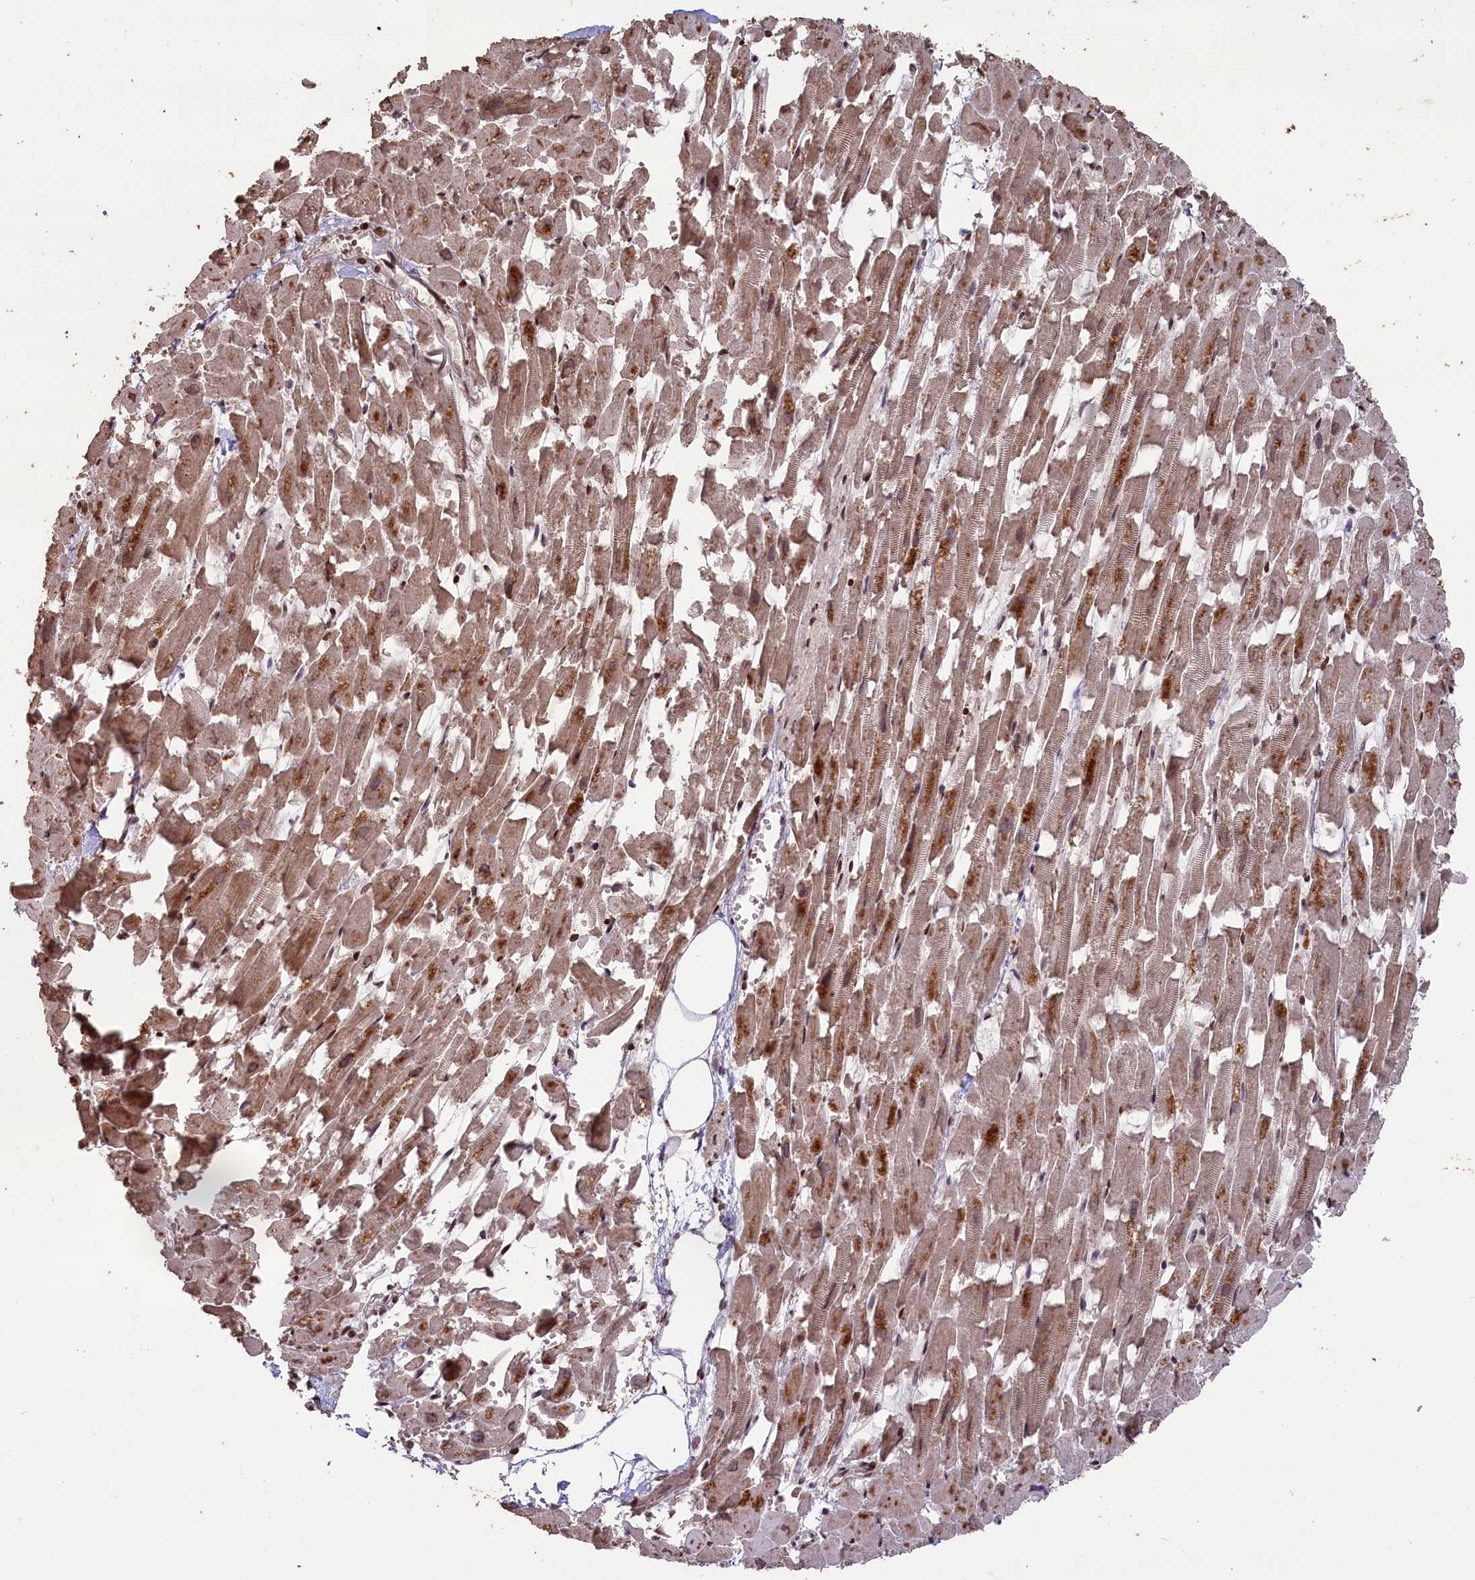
{"staining": {"intensity": "moderate", "quantity": ">75%", "location": "cytoplasmic/membranous,nuclear"}, "tissue": "heart muscle", "cell_type": "Cardiomyocytes", "image_type": "normal", "snomed": [{"axis": "morphology", "description": "Normal tissue, NOS"}, {"axis": "topography", "description": "Heart"}], "caption": "Moderate cytoplasmic/membranous,nuclear staining is identified in approximately >75% of cardiomyocytes in normal heart muscle. (brown staining indicates protein expression, while blue staining denotes nuclei).", "gene": "SLC38A7", "patient": {"sex": "female", "age": 64}}